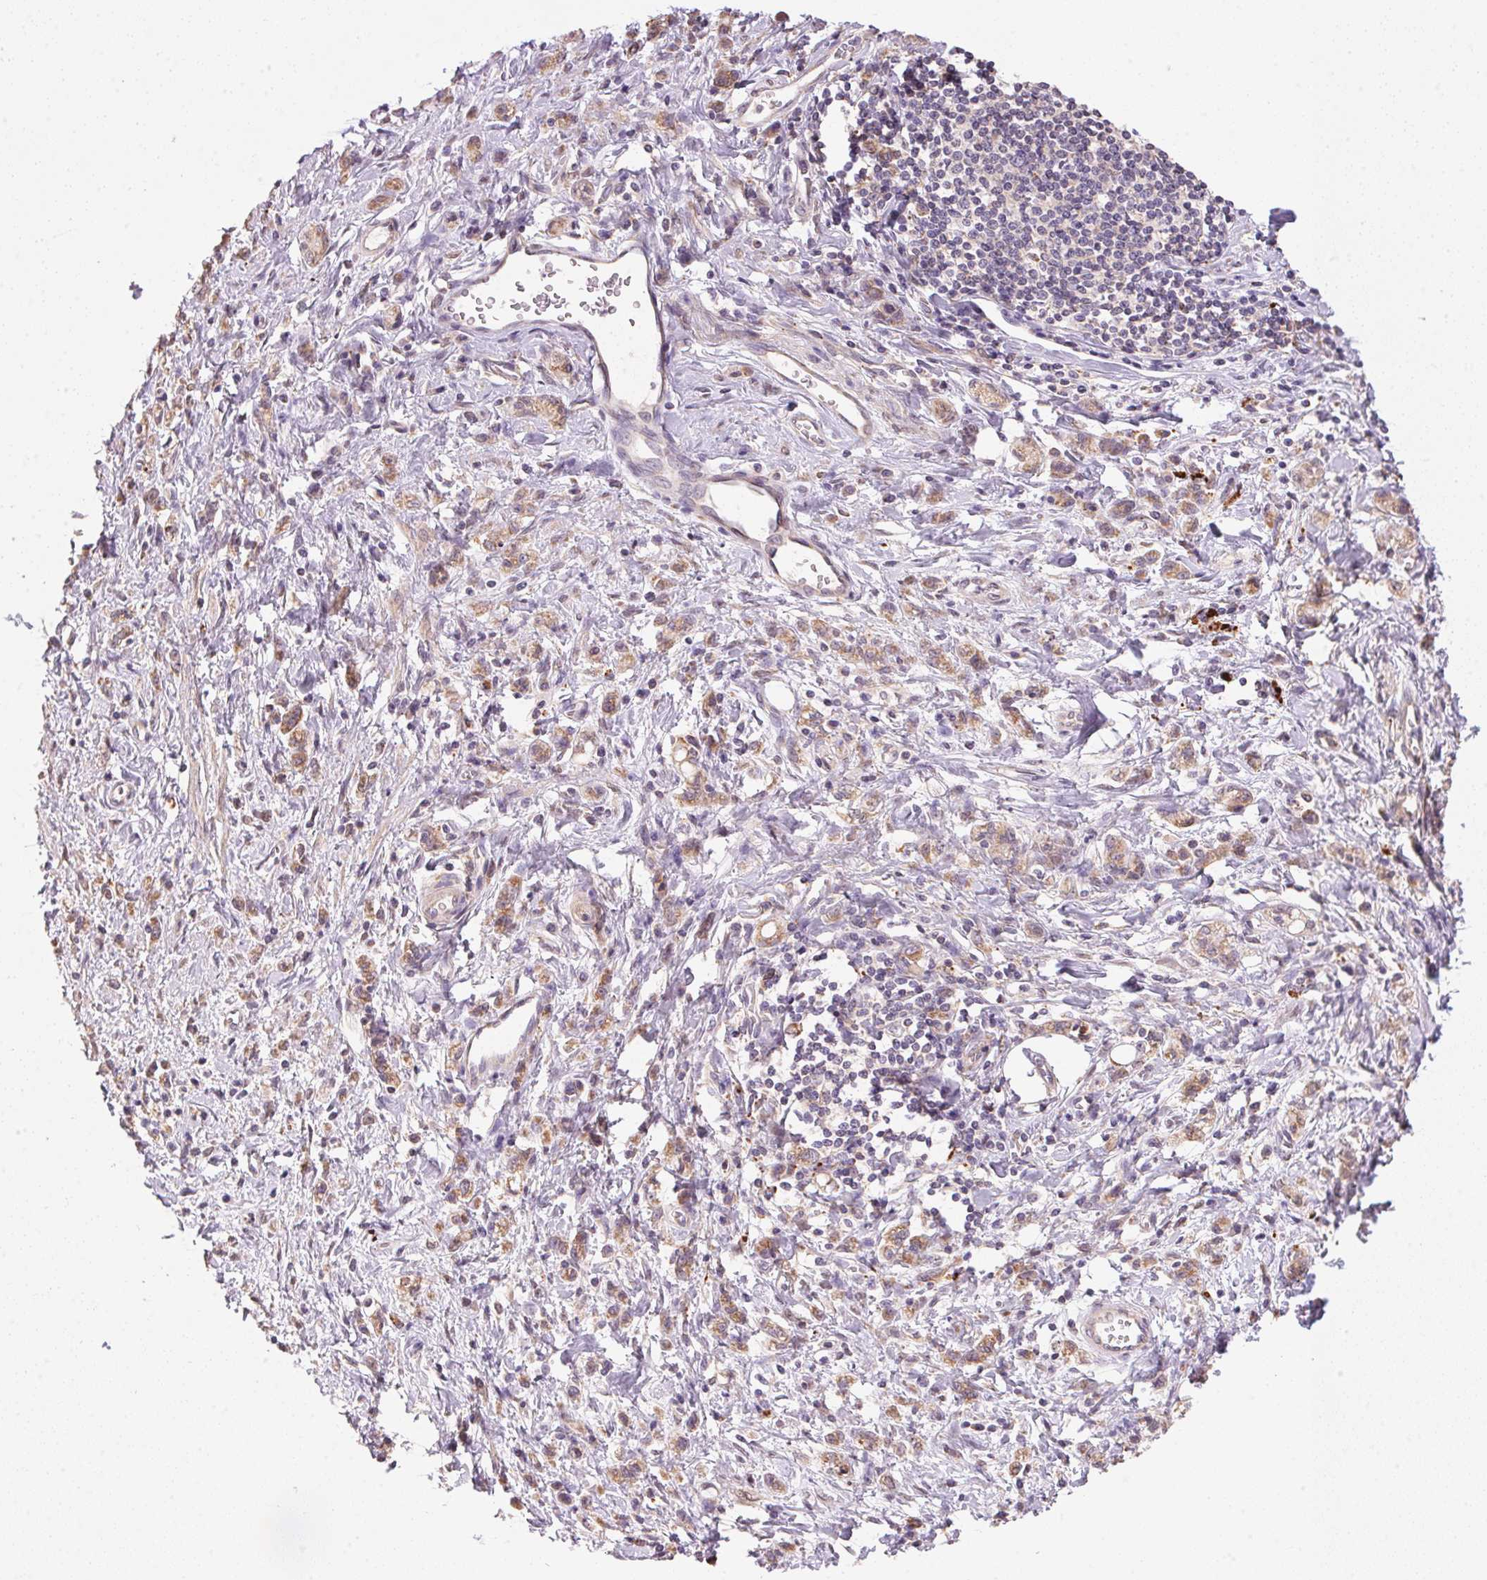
{"staining": {"intensity": "weak", "quantity": ">75%", "location": "cytoplasmic/membranous"}, "tissue": "stomach cancer", "cell_type": "Tumor cells", "image_type": "cancer", "snomed": [{"axis": "morphology", "description": "Adenocarcinoma, NOS"}, {"axis": "topography", "description": "Stomach"}], "caption": "DAB immunohistochemical staining of human stomach adenocarcinoma reveals weak cytoplasmic/membranous protein expression in about >75% of tumor cells. (Brightfield microscopy of DAB IHC at high magnification).", "gene": "ADH5", "patient": {"sex": "male", "age": 77}}